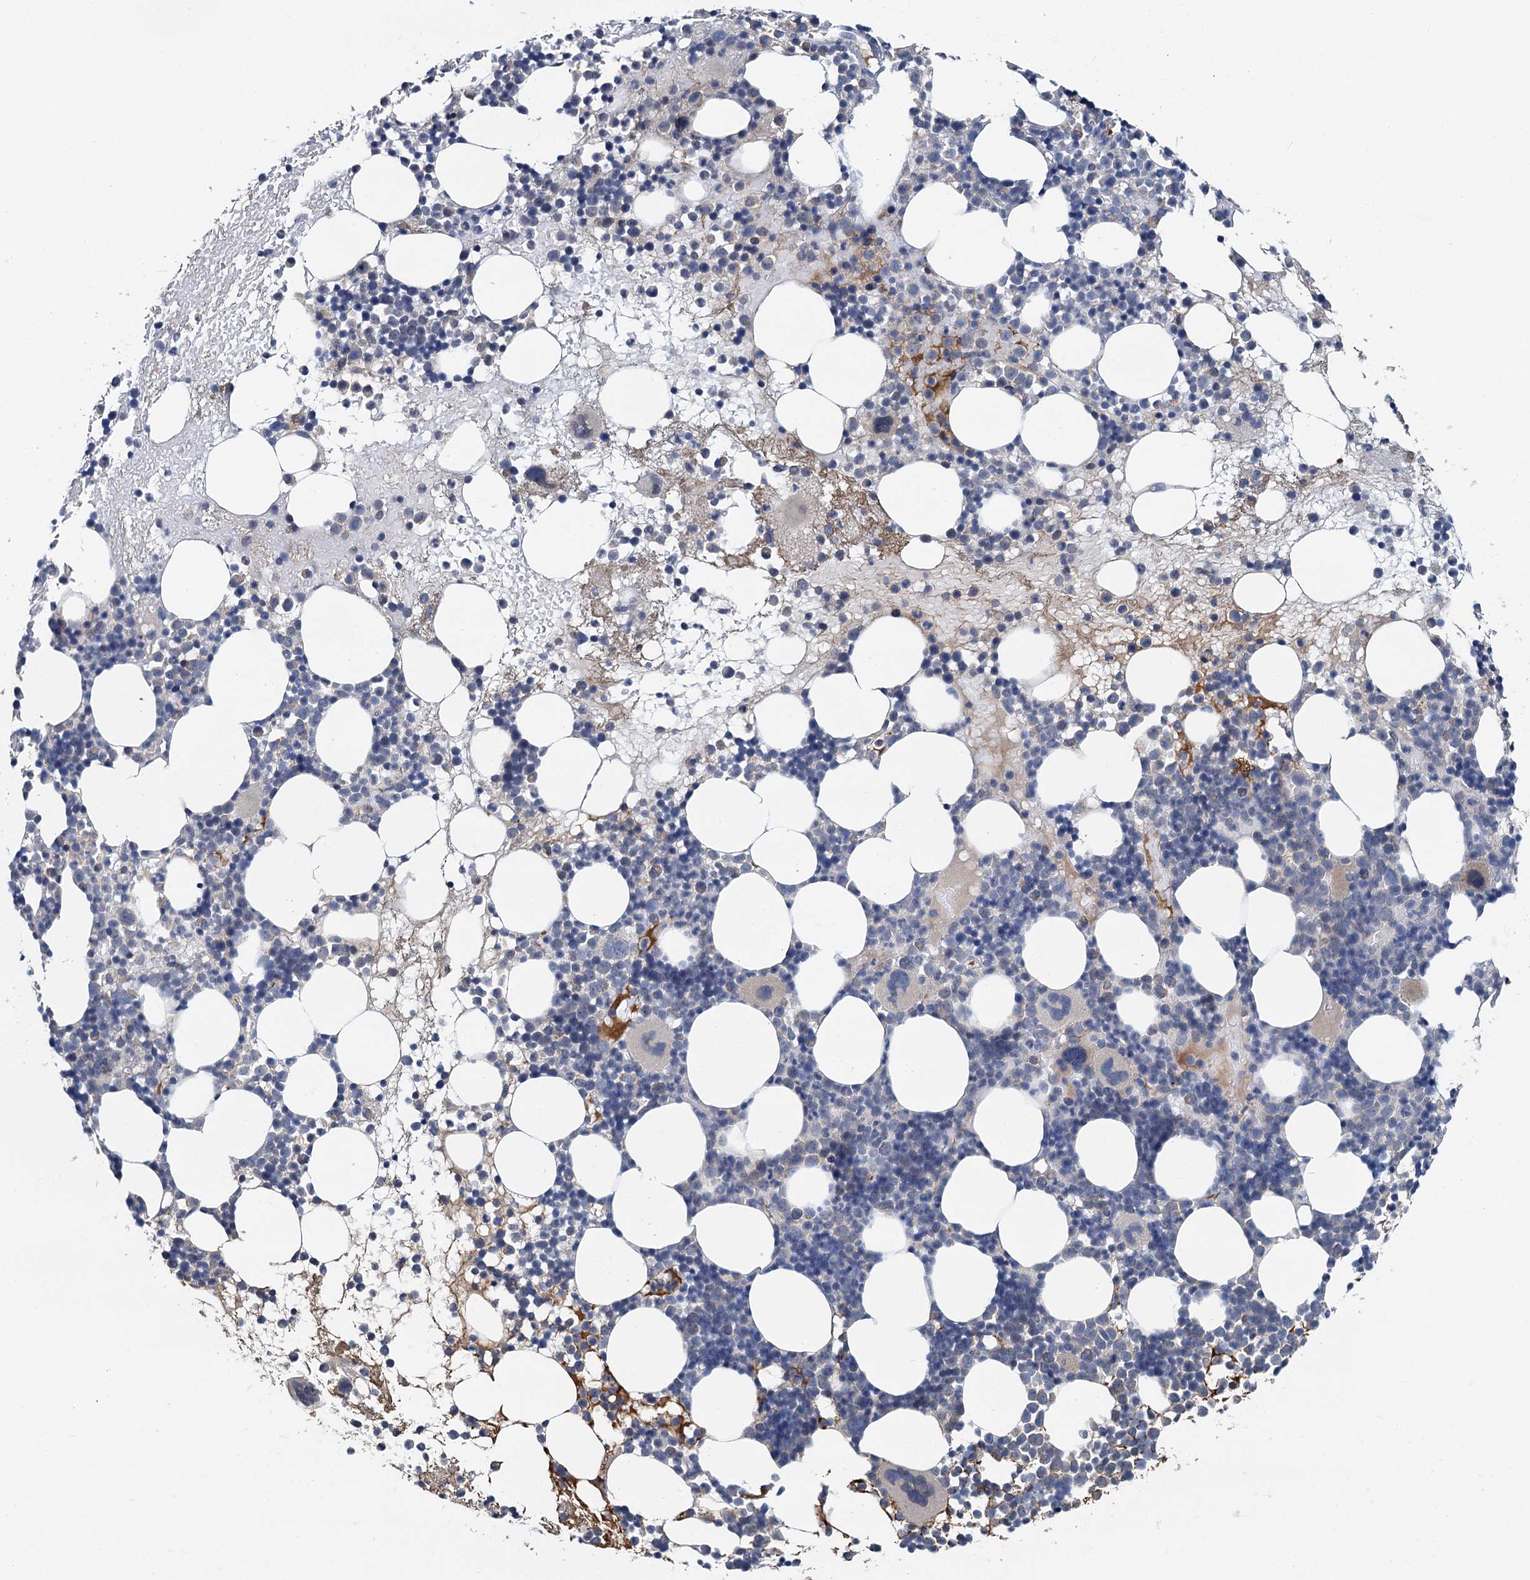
{"staining": {"intensity": "negative", "quantity": "none", "location": "none"}, "tissue": "bone marrow", "cell_type": "Hematopoietic cells", "image_type": "normal", "snomed": [{"axis": "morphology", "description": "Normal tissue, NOS"}, {"axis": "topography", "description": "Bone marrow"}], "caption": "This is an IHC photomicrograph of unremarkable bone marrow. There is no expression in hematopoietic cells.", "gene": "SPINK9", "patient": {"sex": "female", "age": 57}}